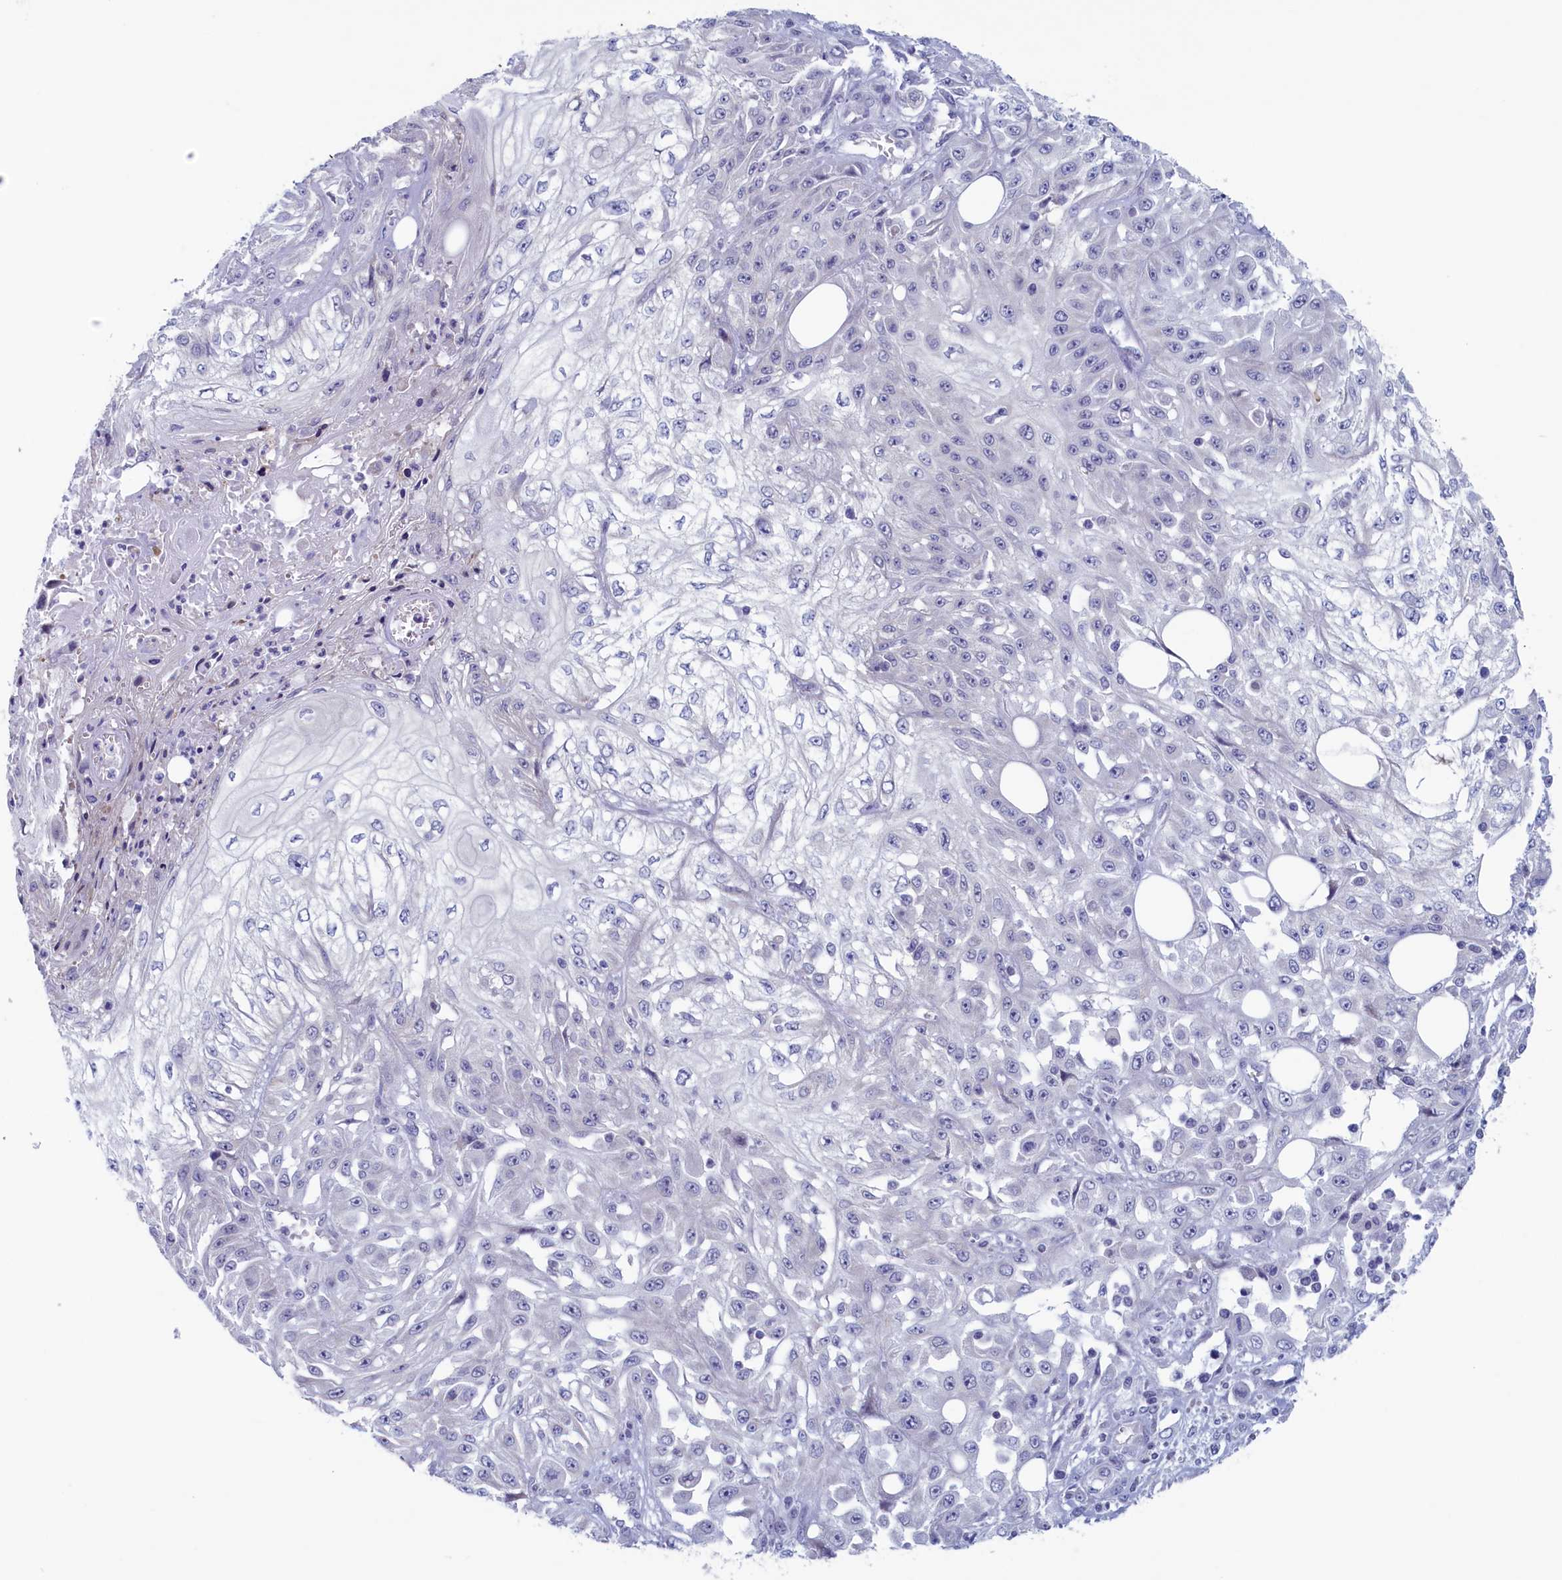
{"staining": {"intensity": "negative", "quantity": "none", "location": "none"}, "tissue": "skin cancer", "cell_type": "Tumor cells", "image_type": "cancer", "snomed": [{"axis": "morphology", "description": "Squamous cell carcinoma, NOS"}, {"axis": "morphology", "description": "Squamous cell carcinoma, metastatic, NOS"}, {"axis": "topography", "description": "Skin"}, {"axis": "topography", "description": "Lymph node"}], "caption": "IHC of squamous cell carcinoma (skin) displays no positivity in tumor cells.", "gene": "WDR76", "patient": {"sex": "male", "age": 75}}